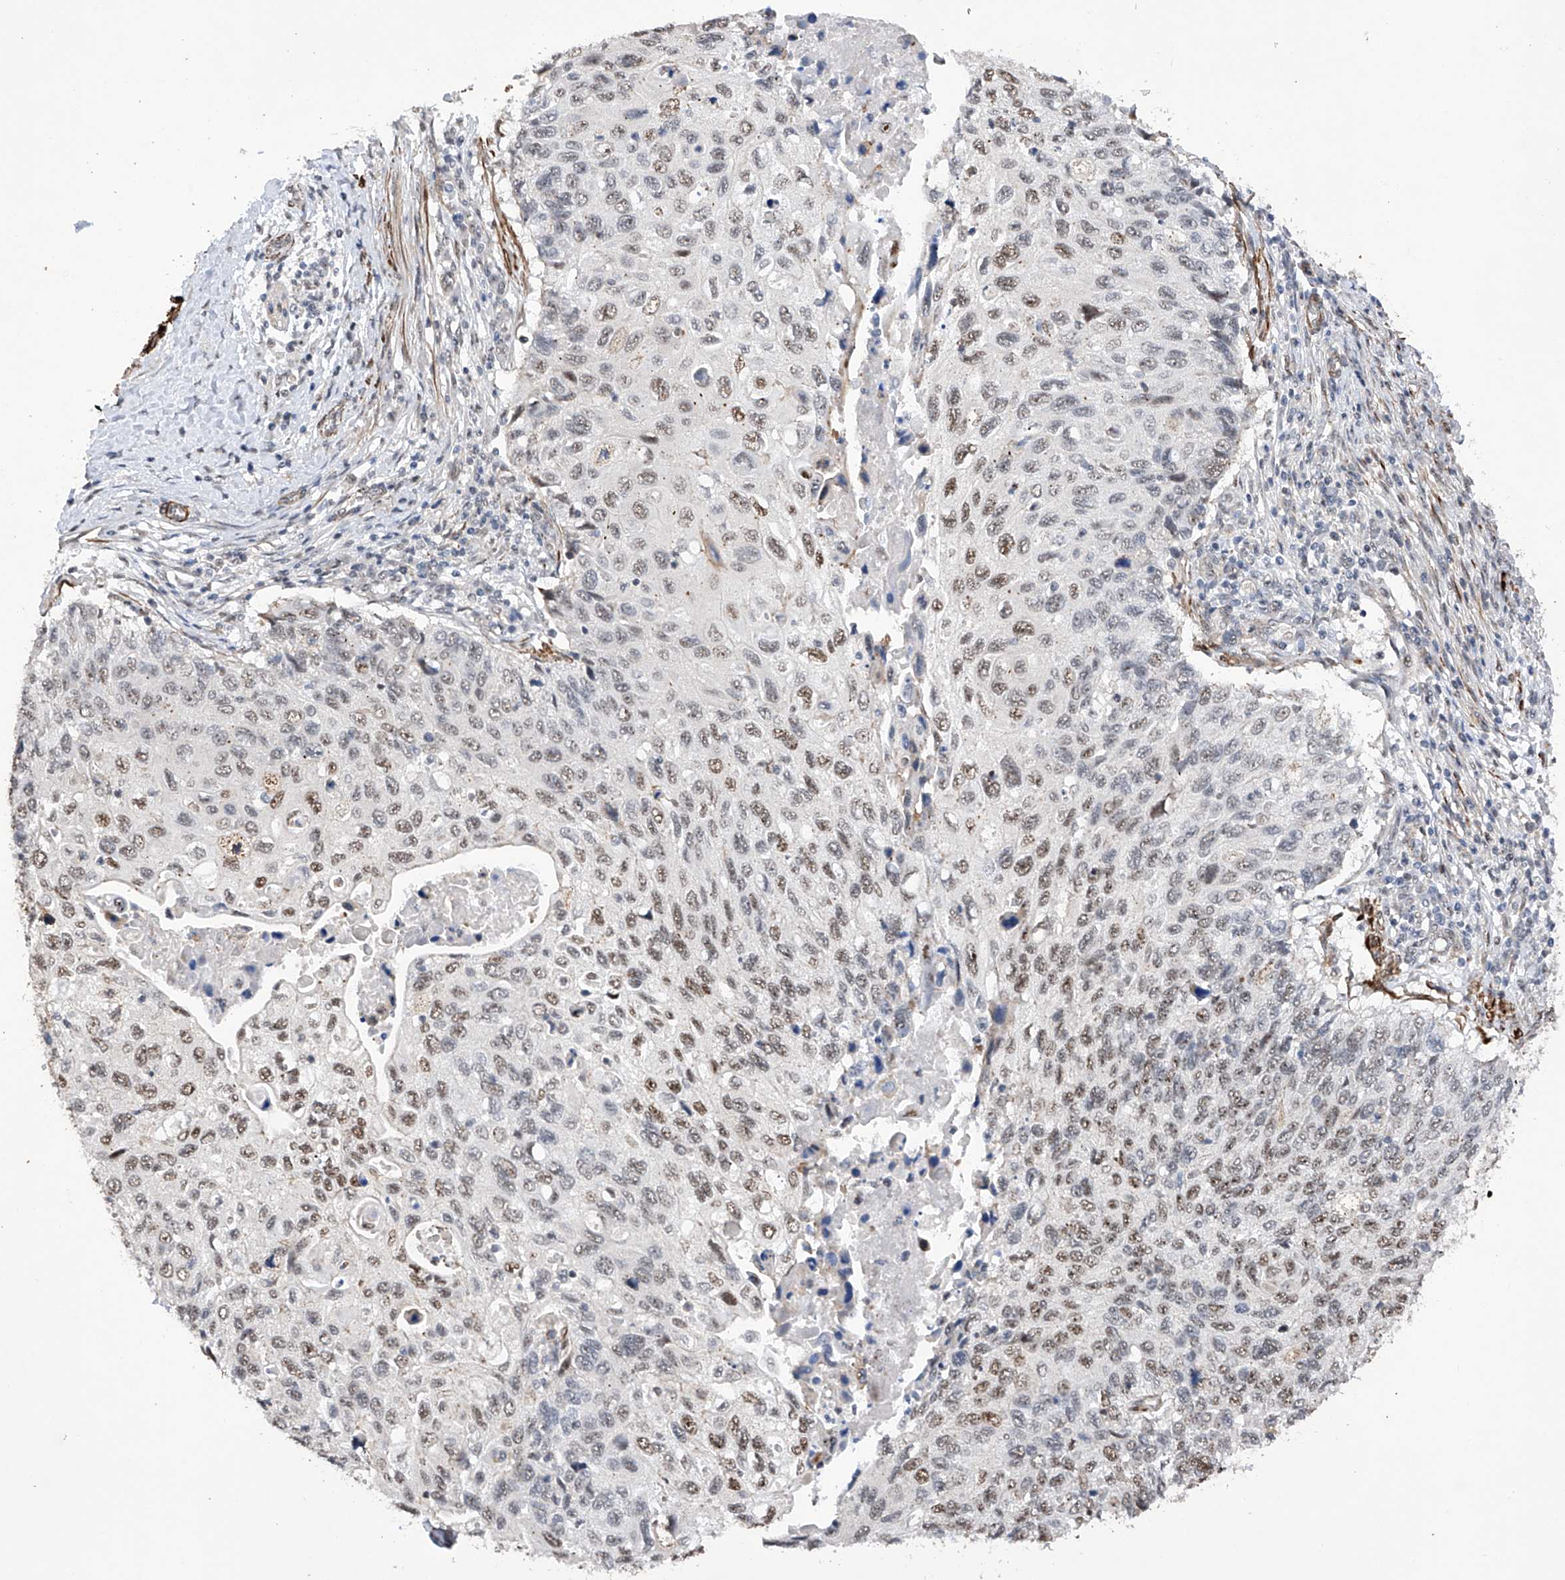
{"staining": {"intensity": "moderate", "quantity": "25%-75%", "location": "nuclear"}, "tissue": "cervical cancer", "cell_type": "Tumor cells", "image_type": "cancer", "snomed": [{"axis": "morphology", "description": "Squamous cell carcinoma, NOS"}, {"axis": "topography", "description": "Cervix"}], "caption": "A photomicrograph of human squamous cell carcinoma (cervical) stained for a protein displays moderate nuclear brown staining in tumor cells. (DAB (3,3'-diaminobenzidine) IHC with brightfield microscopy, high magnification).", "gene": "NFATC4", "patient": {"sex": "female", "age": 70}}